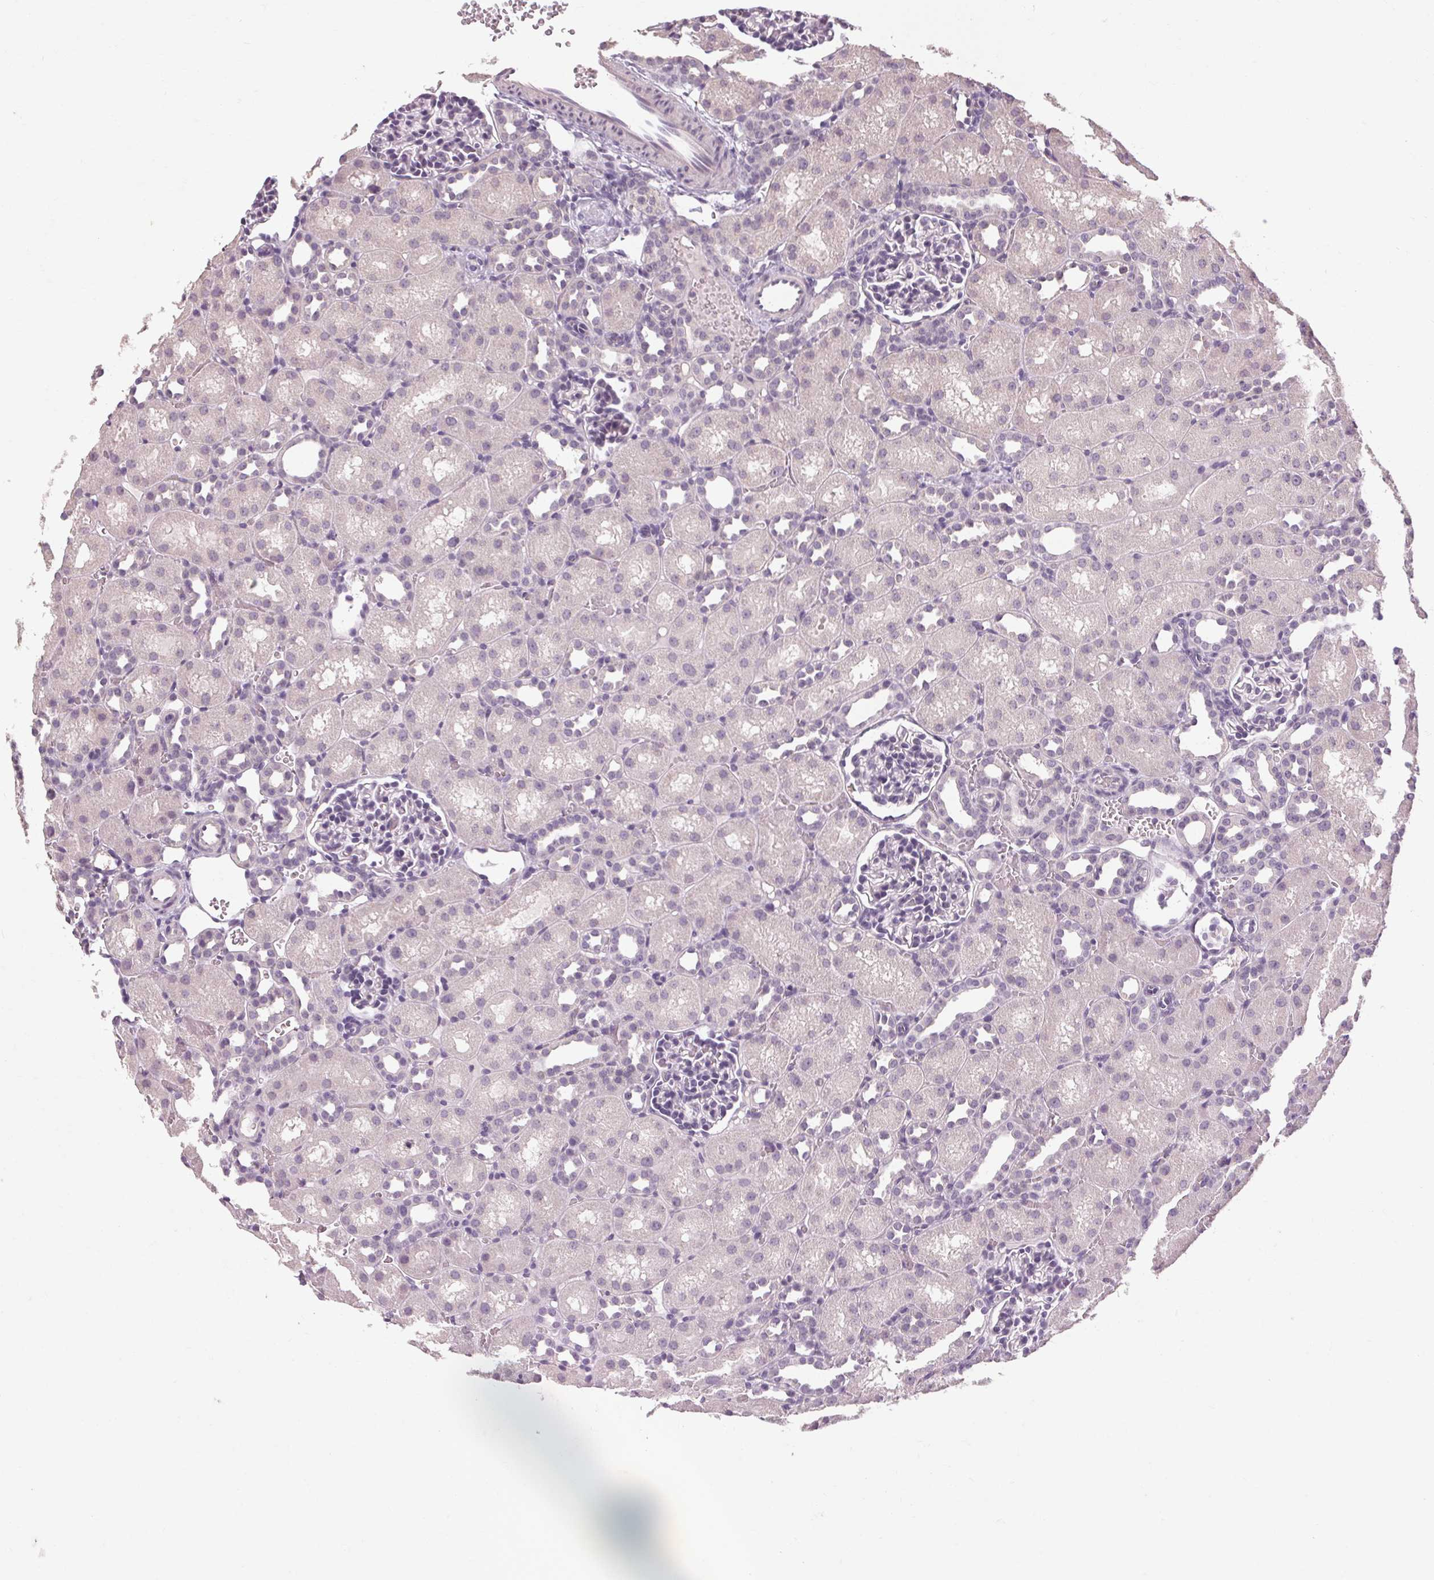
{"staining": {"intensity": "negative", "quantity": "none", "location": "none"}, "tissue": "kidney", "cell_type": "Cells in glomeruli", "image_type": "normal", "snomed": [{"axis": "morphology", "description": "Normal tissue, NOS"}, {"axis": "topography", "description": "Kidney"}], "caption": "A high-resolution micrograph shows immunohistochemistry staining of normal kidney, which displays no significant staining in cells in glomeruli.", "gene": "POMC", "patient": {"sex": "male", "age": 1}}